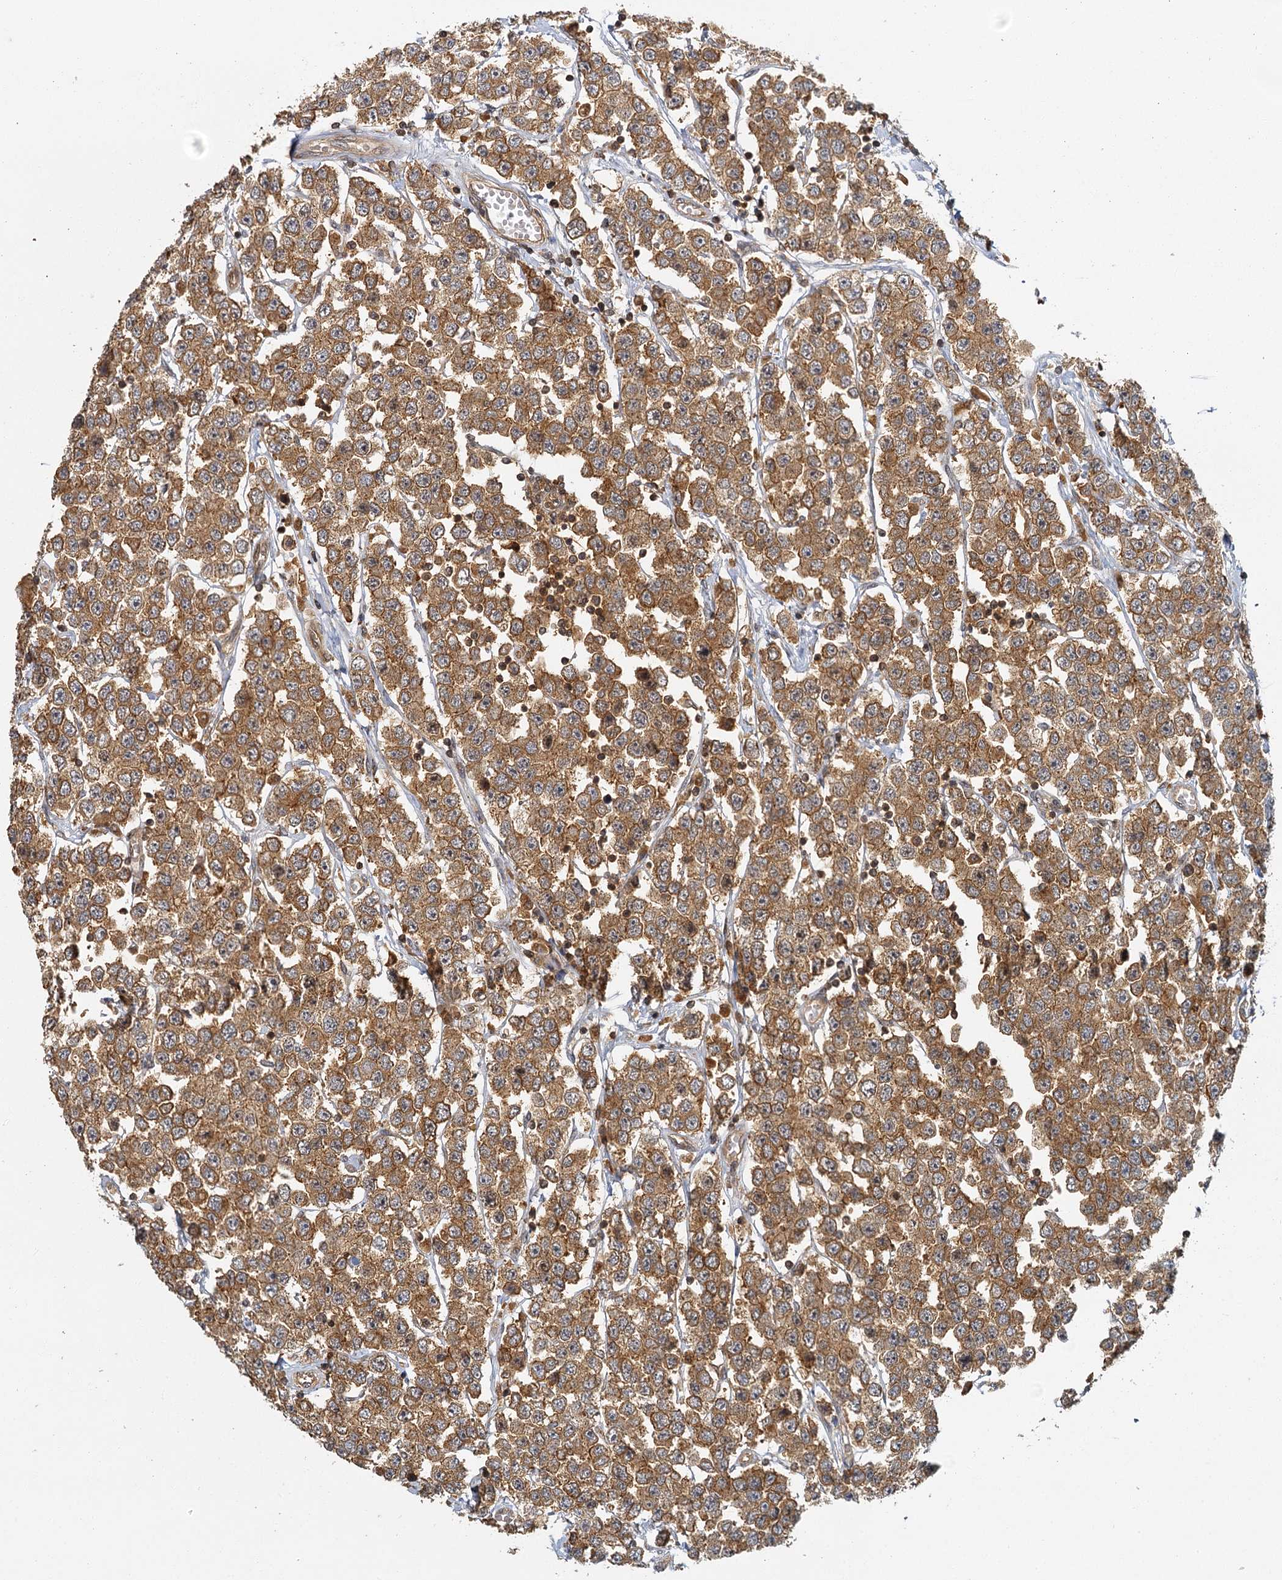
{"staining": {"intensity": "moderate", "quantity": ">75%", "location": "cytoplasmic/membranous"}, "tissue": "testis cancer", "cell_type": "Tumor cells", "image_type": "cancer", "snomed": [{"axis": "morphology", "description": "Seminoma, NOS"}, {"axis": "topography", "description": "Testis"}], "caption": "Immunohistochemistry (IHC) image of human testis cancer stained for a protein (brown), which reveals medium levels of moderate cytoplasmic/membranous expression in about >75% of tumor cells.", "gene": "ZNF549", "patient": {"sex": "male", "age": 28}}